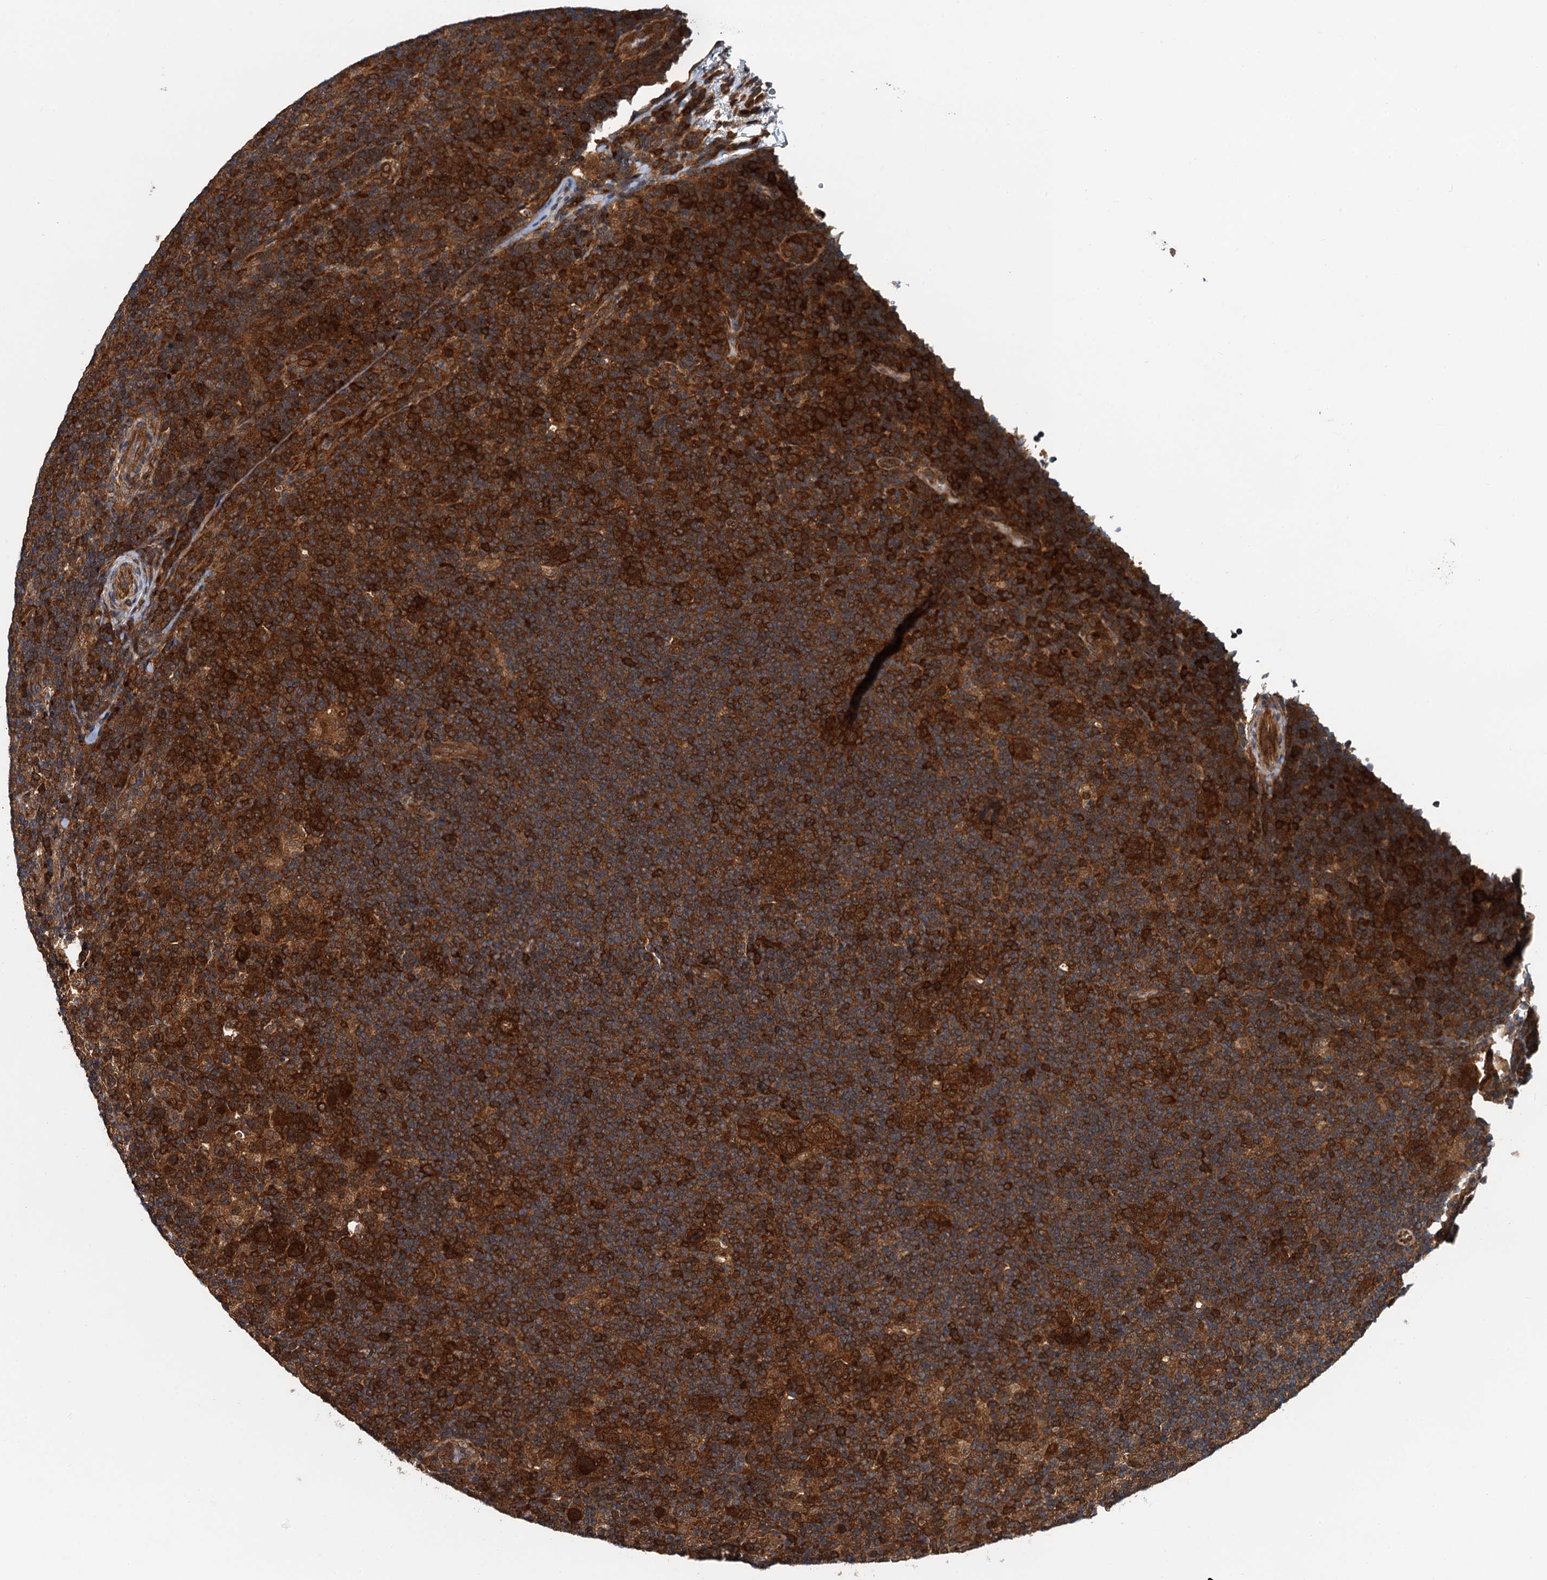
{"staining": {"intensity": "moderate", "quantity": ">75%", "location": "cytoplasmic/membranous"}, "tissue": "lymphoma", "cell_type": "Tumor cells", "image_type": "cancer", "snomed": [{"axis": "morphology", "description": "Hodgkin's disease, NOS"}, {"axis": "topography", "description": "Lymph node"}], "caption": "Protein expression analysis of Hodgkin's disease reveals moderate cytoplasmic/membranous positivity in approximately >75% of tumor cells.", "gene": "AAGAB", "patient": {"sex": "female", "age": 57}}